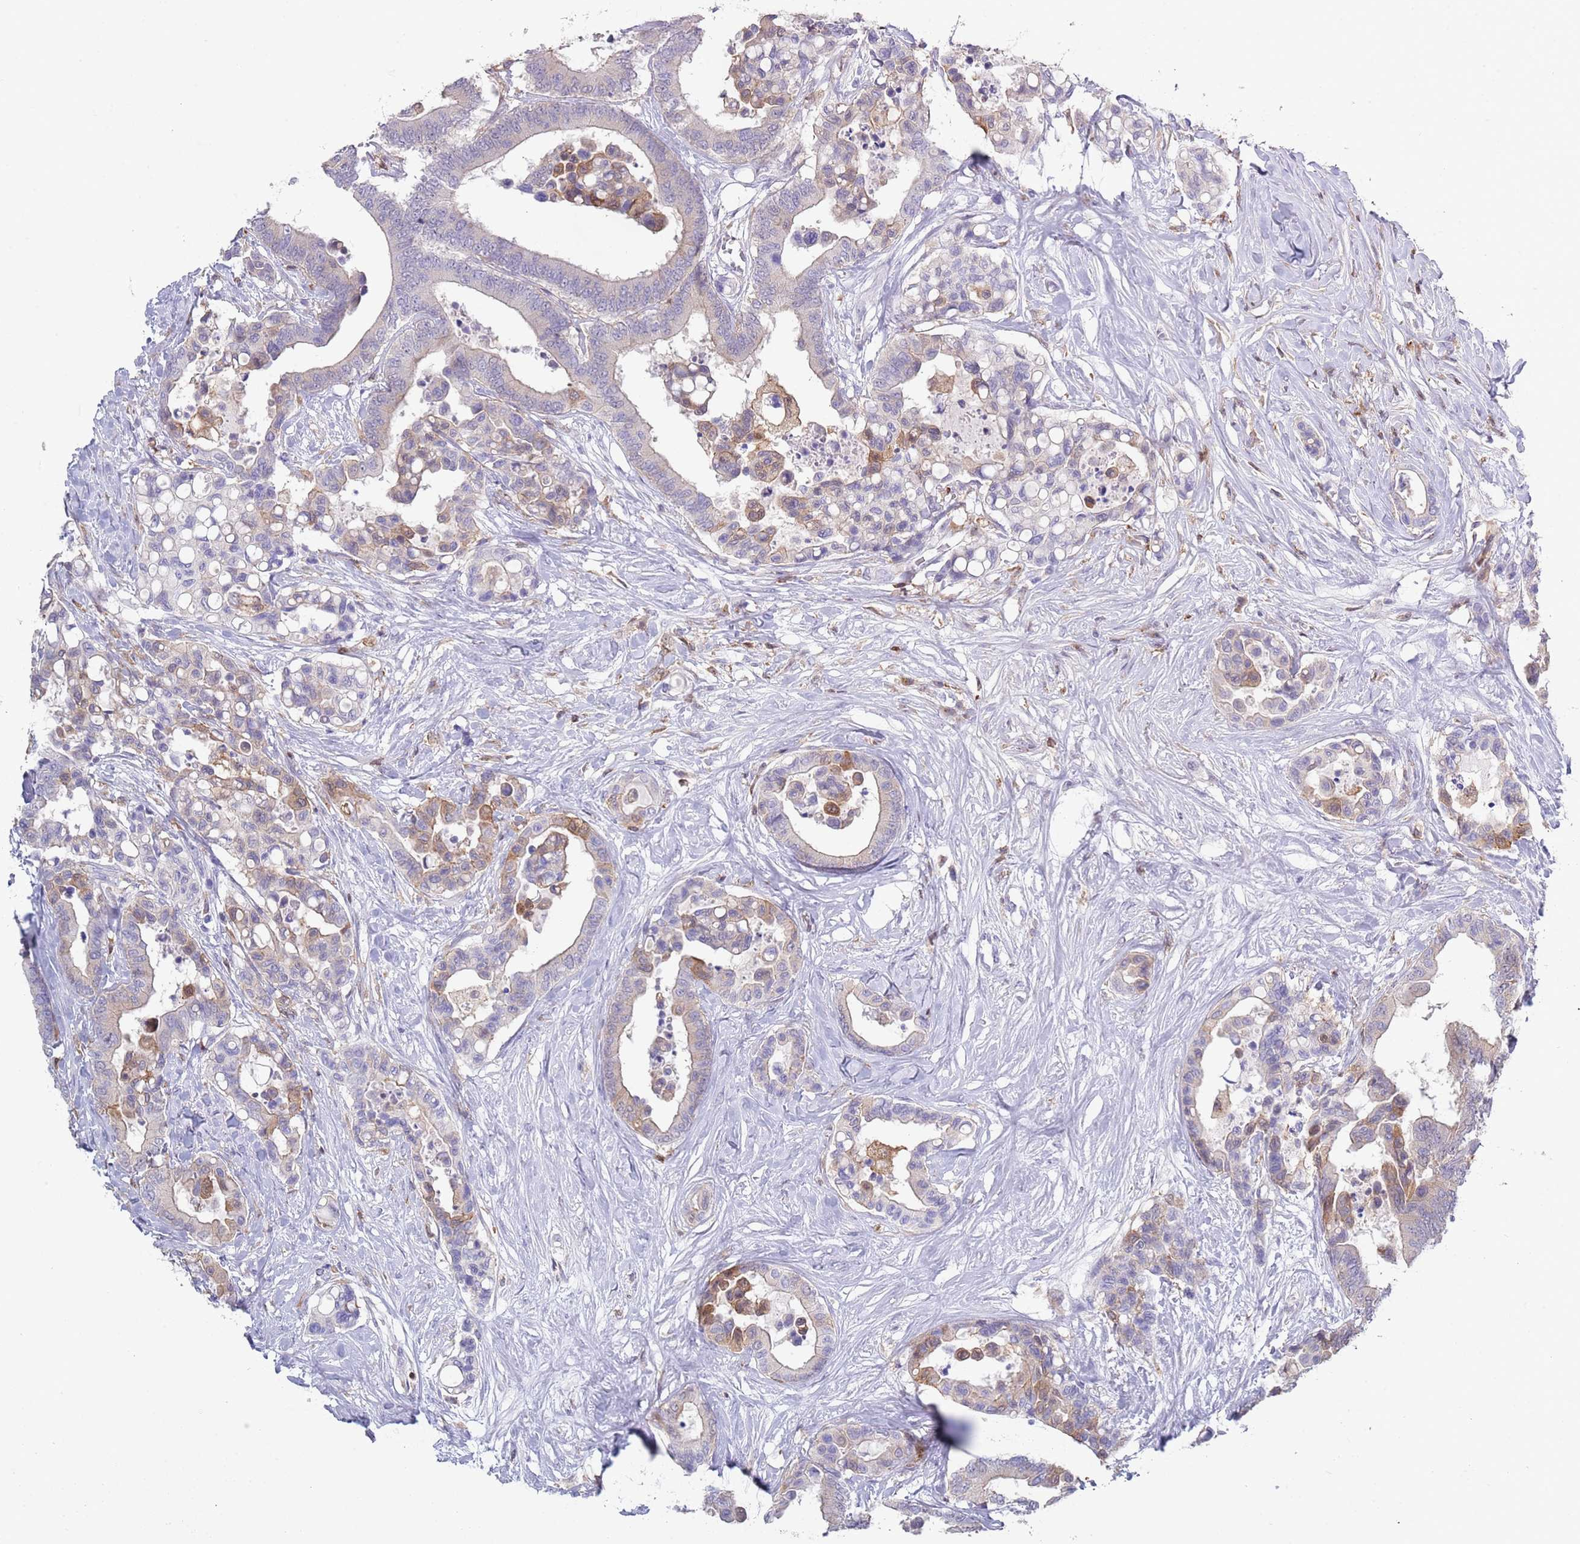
{"staining": {"intensity": "weak", "quantity": "<25%", "location": "cytoplasmic/membranous"}, "tissue": "colorectal cancer", "cell_type": "Tumor cells", "image_type": "cancer", "snomed": [{"axis": "morphology", "description": "Normal tissue, NOS"}, {"axis": "morphology", "description": "Adenocarcinoma, NOS"}, {"axis": "topography", "description": "Colon"}], "caption": "Protein analysis of colorectal cancer (adenocarcinoma) displays no significant staining in tumor cells.", "gene": "LPXN", "patient": {"sex": "male", "age": 82}}